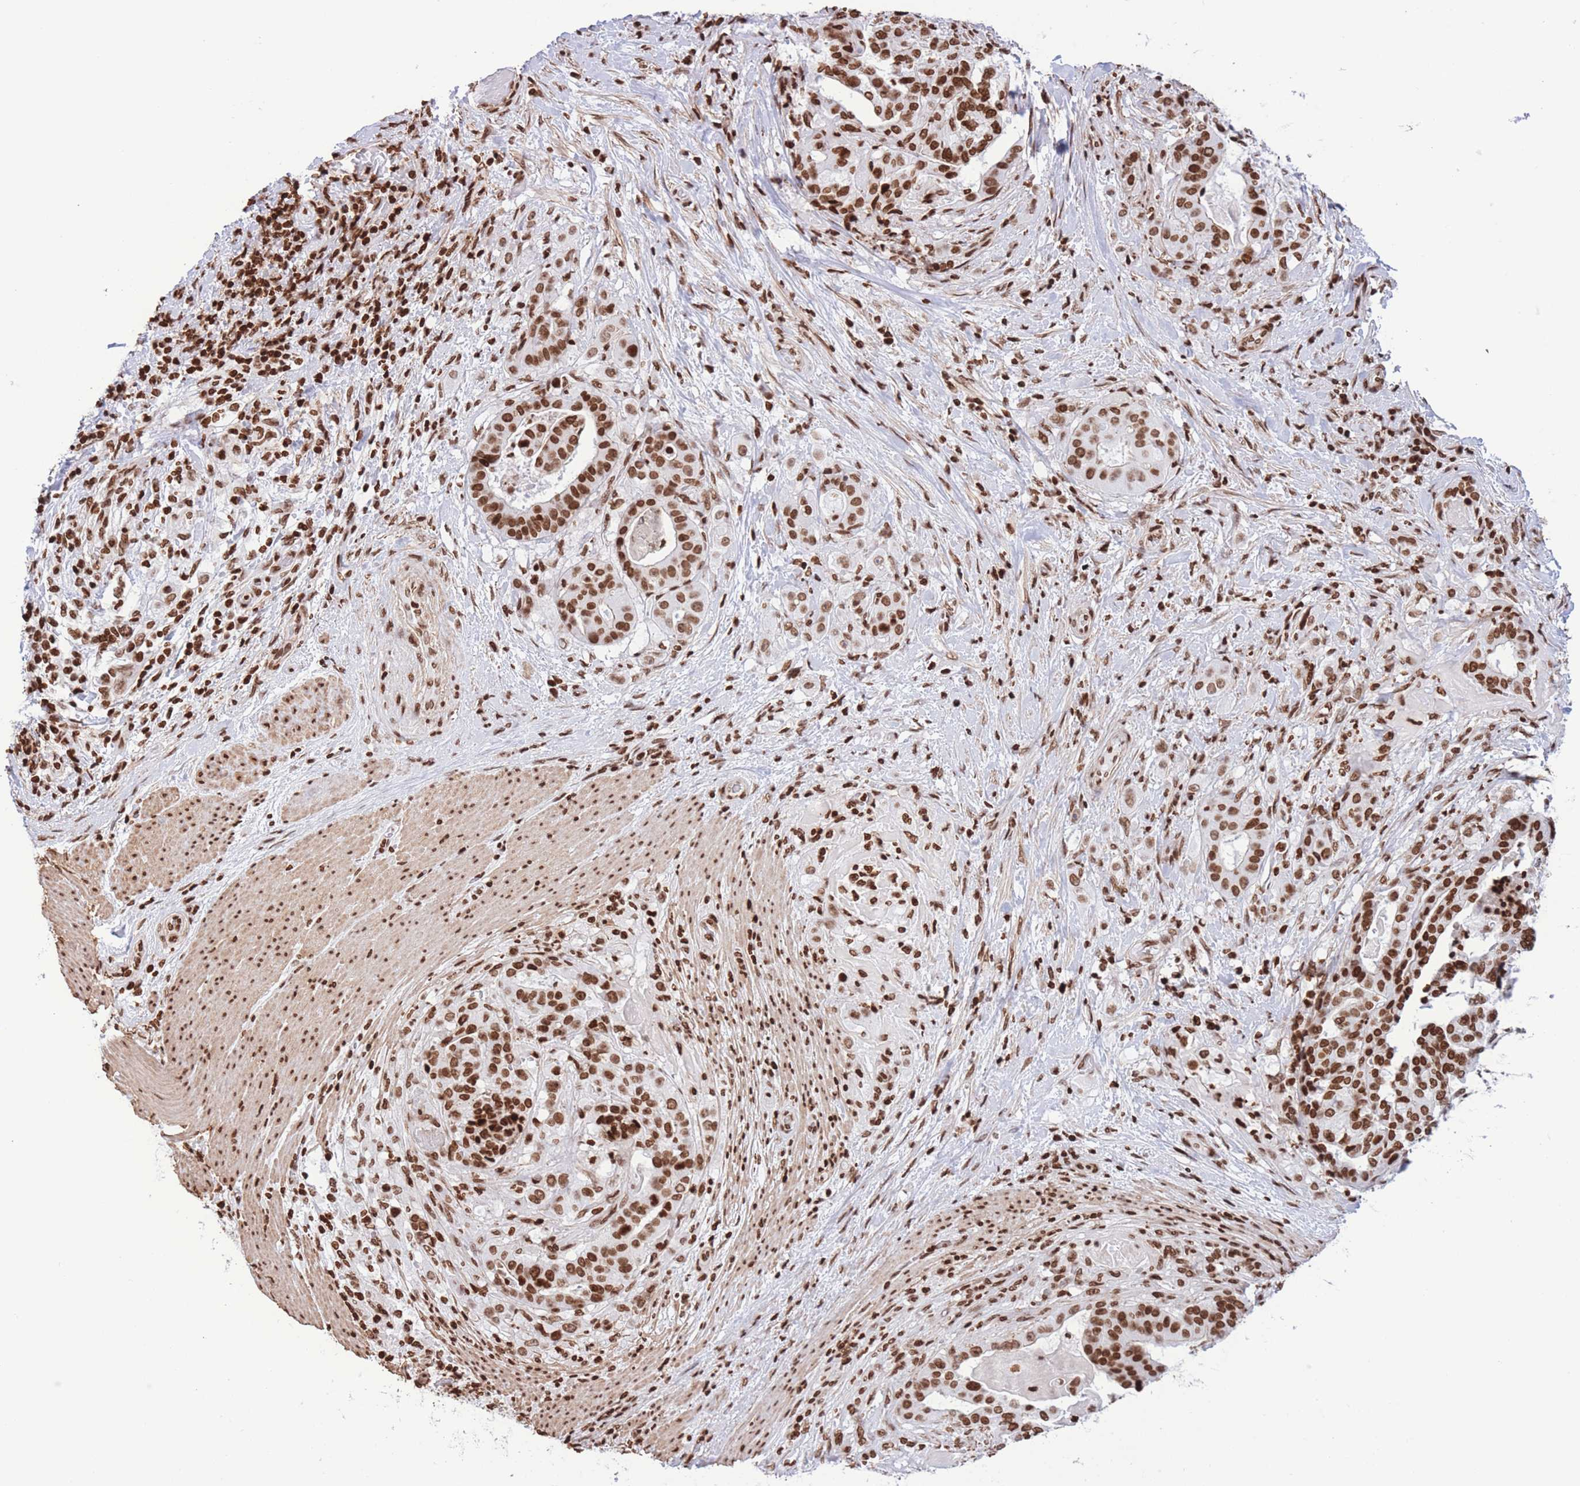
{"staining": {"intensity": "strong", "quantity": ">75%", "location": "nuclear"}, "tissue": "stomach cancer", "cell_type": "Tumor cells", "image_type": "cancer", "snomed": [{"axis": "morphology", "description": "Adenocarcinoma, NOS"}, {"axis": "topography", "description": "Stomach"}], "caption": "Protein expression analysis of human stomach adenocarcinoma reveals strong nuclear expression in approximately >75% of tumor cells. The staining was performed using DAB (3,3'-diaminobenzidine), with brown indicating positive protein expression. Nuclei are stained blue with hematoxylin.", "gene": "H2BC11", "patient": {"sex": "male", "age": 48}}